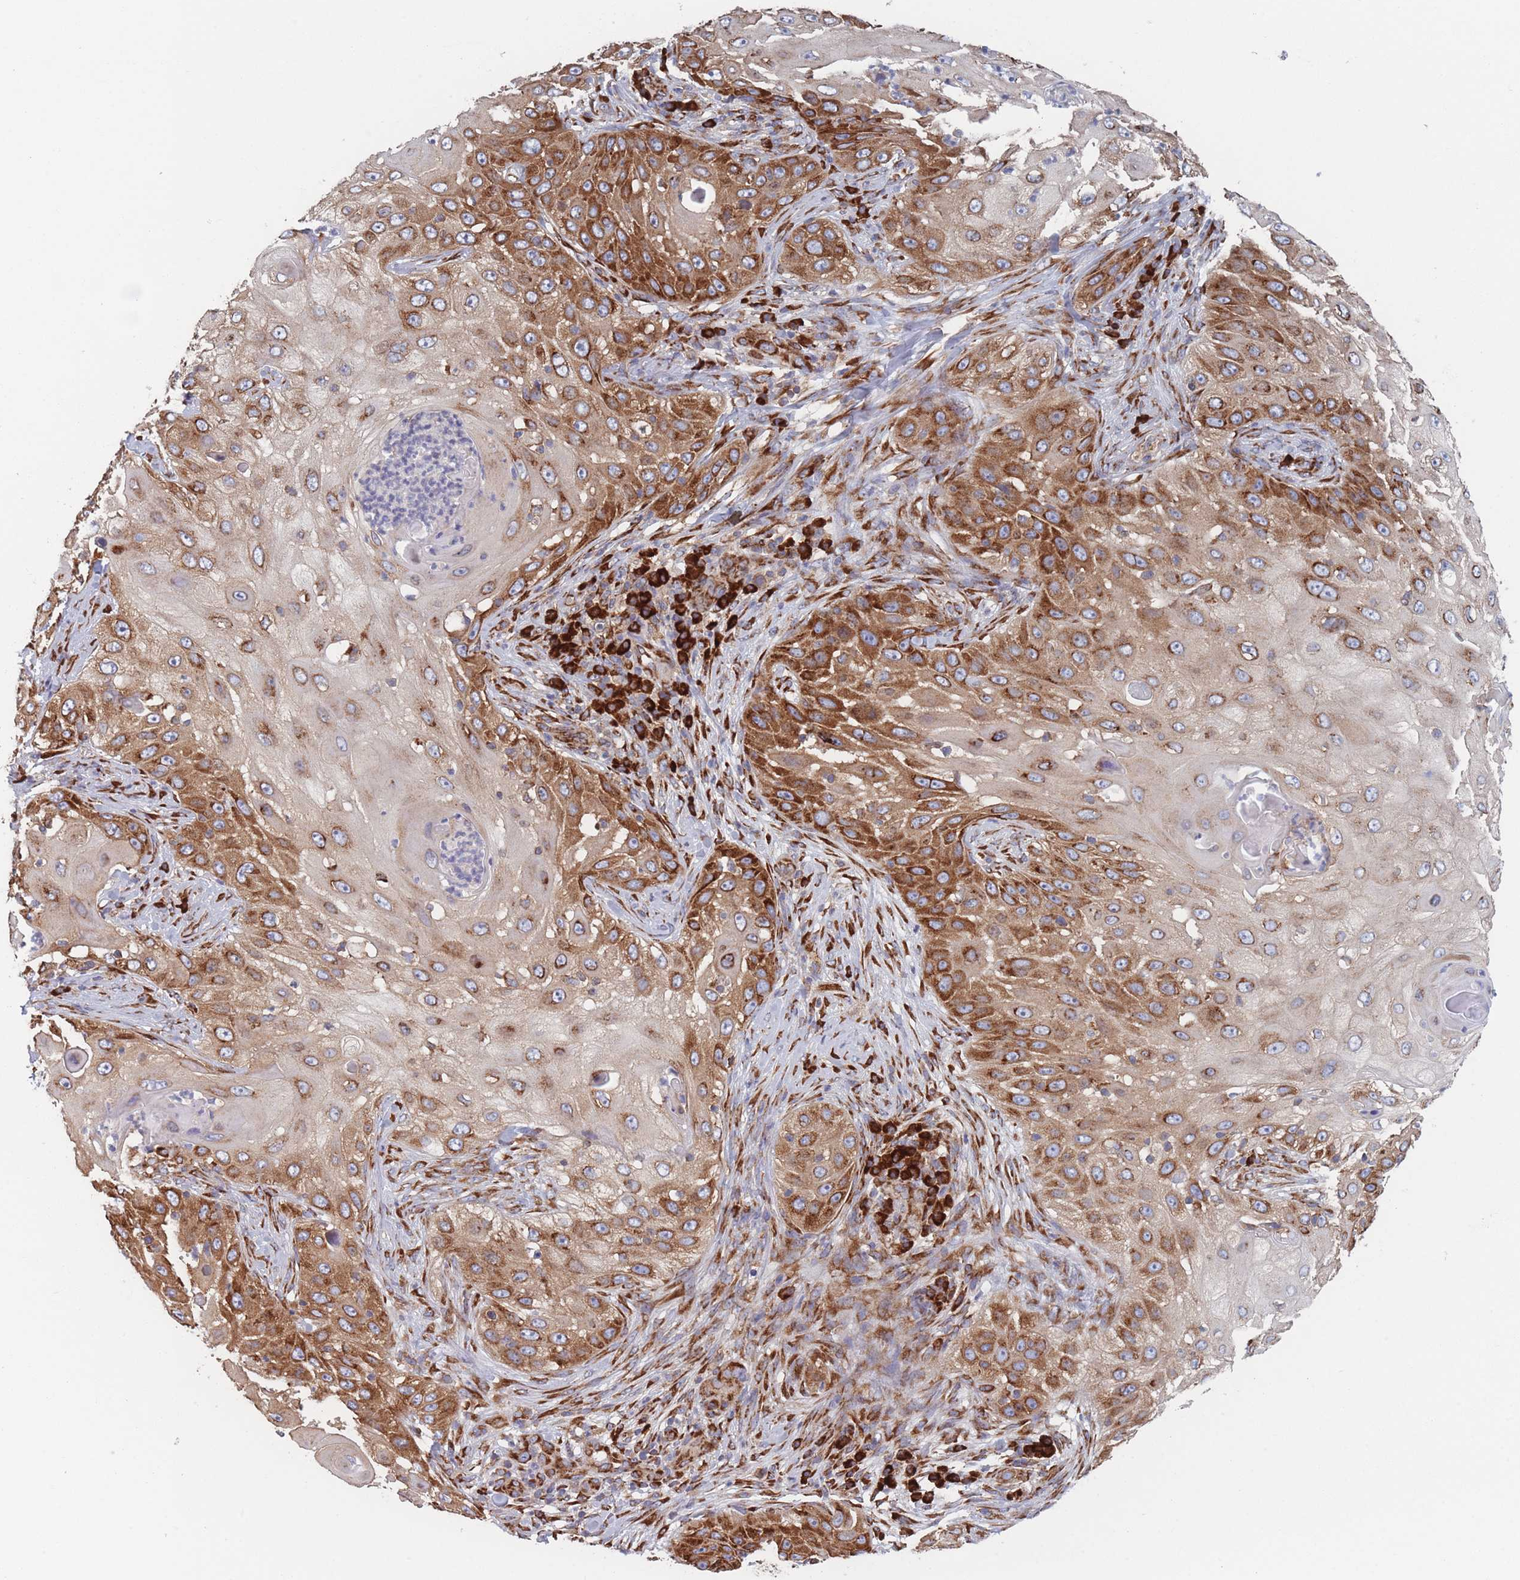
{"staining": {"intensity": "strong", "quantity": ">75%", "location": "cytoplasmic/membranous"}, "tissue": "skin cancer", "cell_type": "Tumor cells", "image_type": "cancer", "snomed": [{"axis": "morphology", "description": "Squamous cell carcinoma, NOS"}, {"axis": "topography", "description": "Skin"}], "caption": "Tumor cells show high levels of strong cytoplasmic/membranous staining in approximately >75% of cells in skin cancer (squamous cell carcinoma). (IHC, brightfield microscopy, high magnification).", "gene": "EEF1B2", "patient": {"sex": "female", "age": 44}}